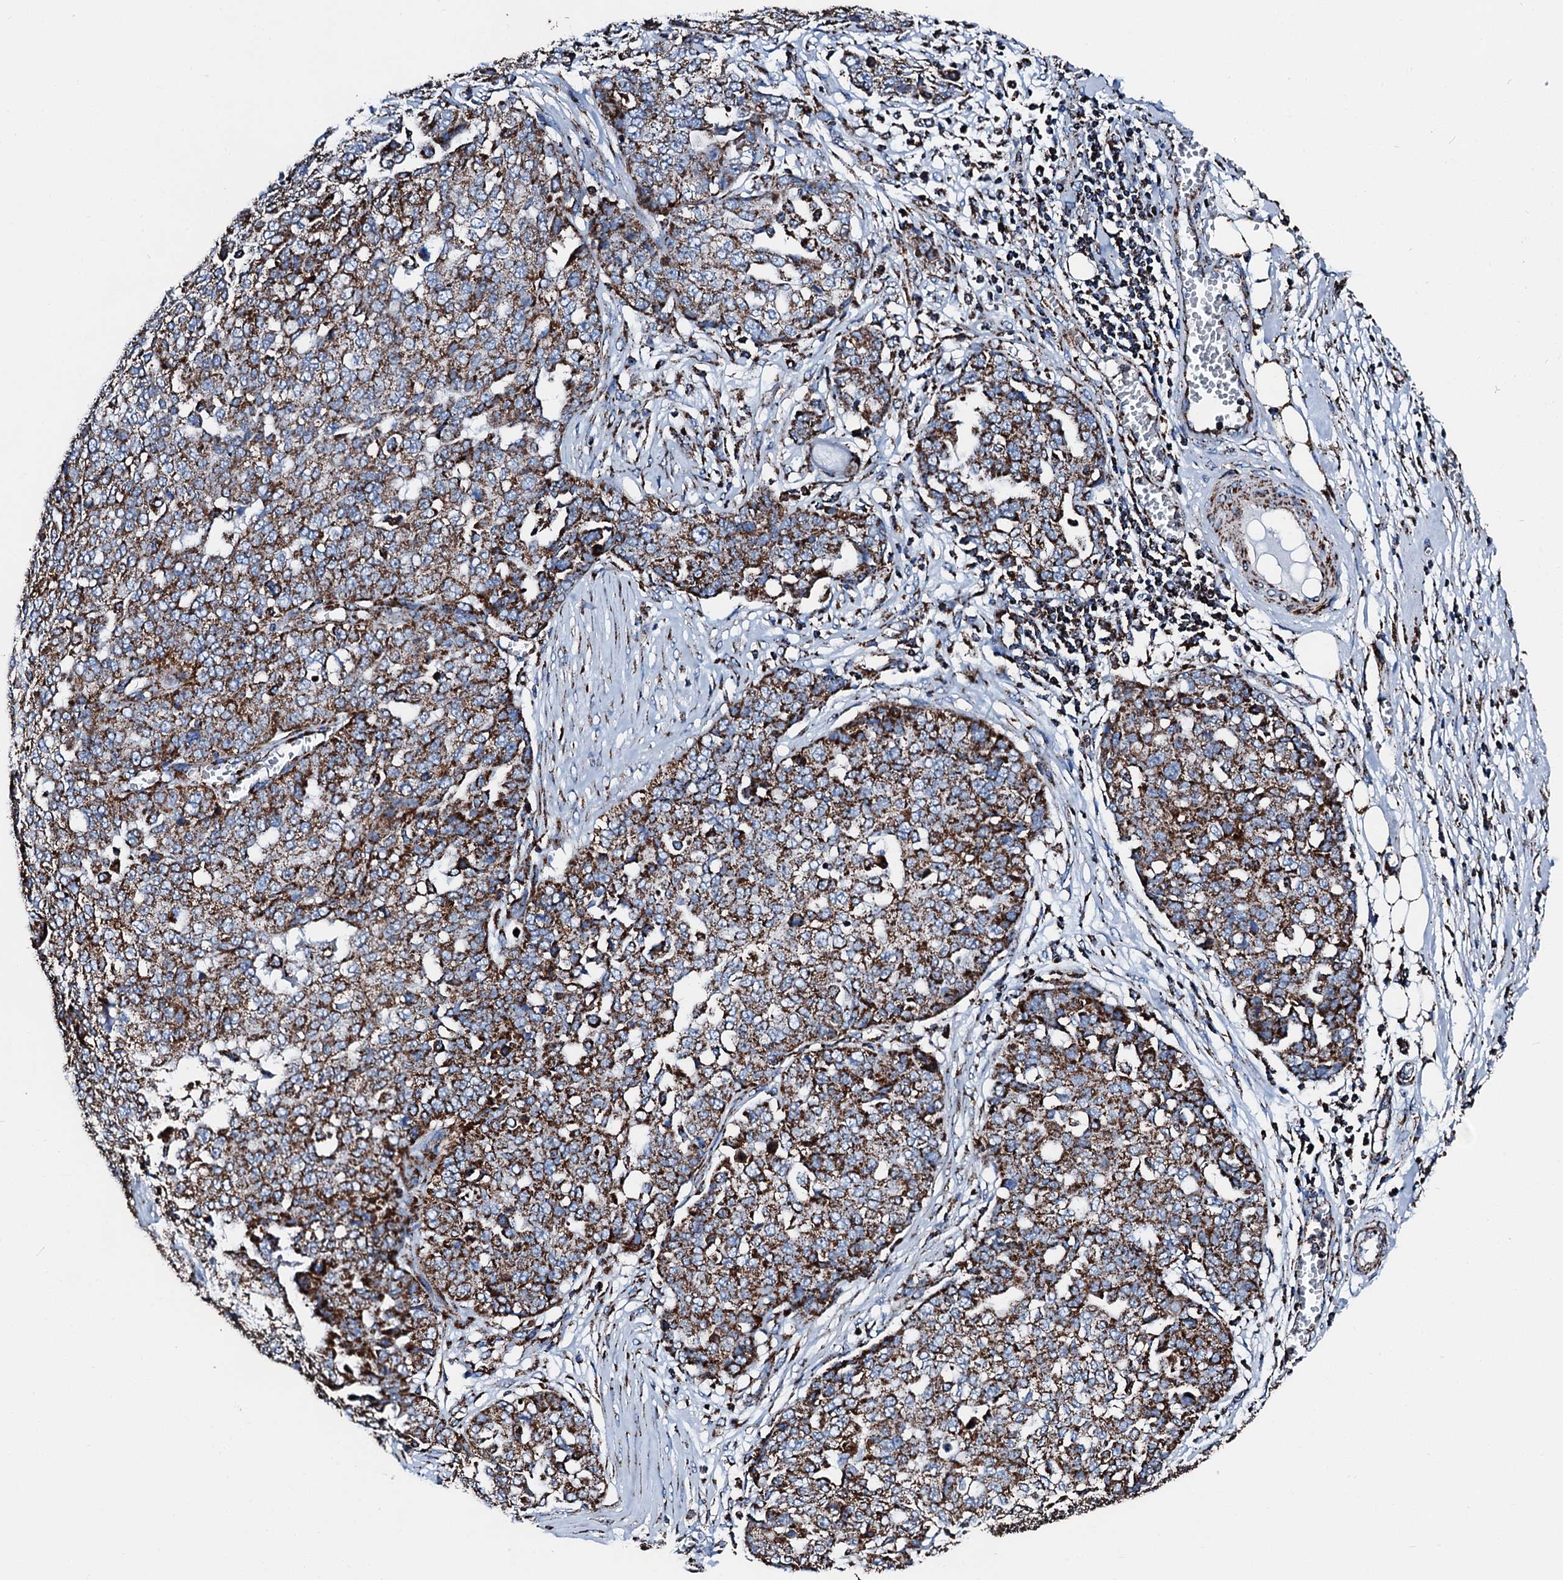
{"staining": {"intensity": "strong", "quantity": ">75%", "location": "cytoplasmic/membranous"}, "tissue": "ovarian cancer", "cell_type": "Tumor cells", "image_type": "cancer", "snomed": [{"axis": "morphology", "description": "Cystadenocarcinoma, serous, NOS"}, {"axis": "topography", "description": "Soft tissue"}, {"axis": "topography", "description": "Ovary"}], "caption": "IHC (DAB (3,3'-diaminobenzidine)) staining of human ovarian cancer (serous cystadenocarcinoma) exhibits strong cytoplasmic/membranous protein positivity in about >75% of tumor cells. (DAB (3,3'-diaminobenzidine) = brown stain, brightfield microscopy at high magnification).", "gene": "HADH", "patient": {"sex": "female", "age": 57}}